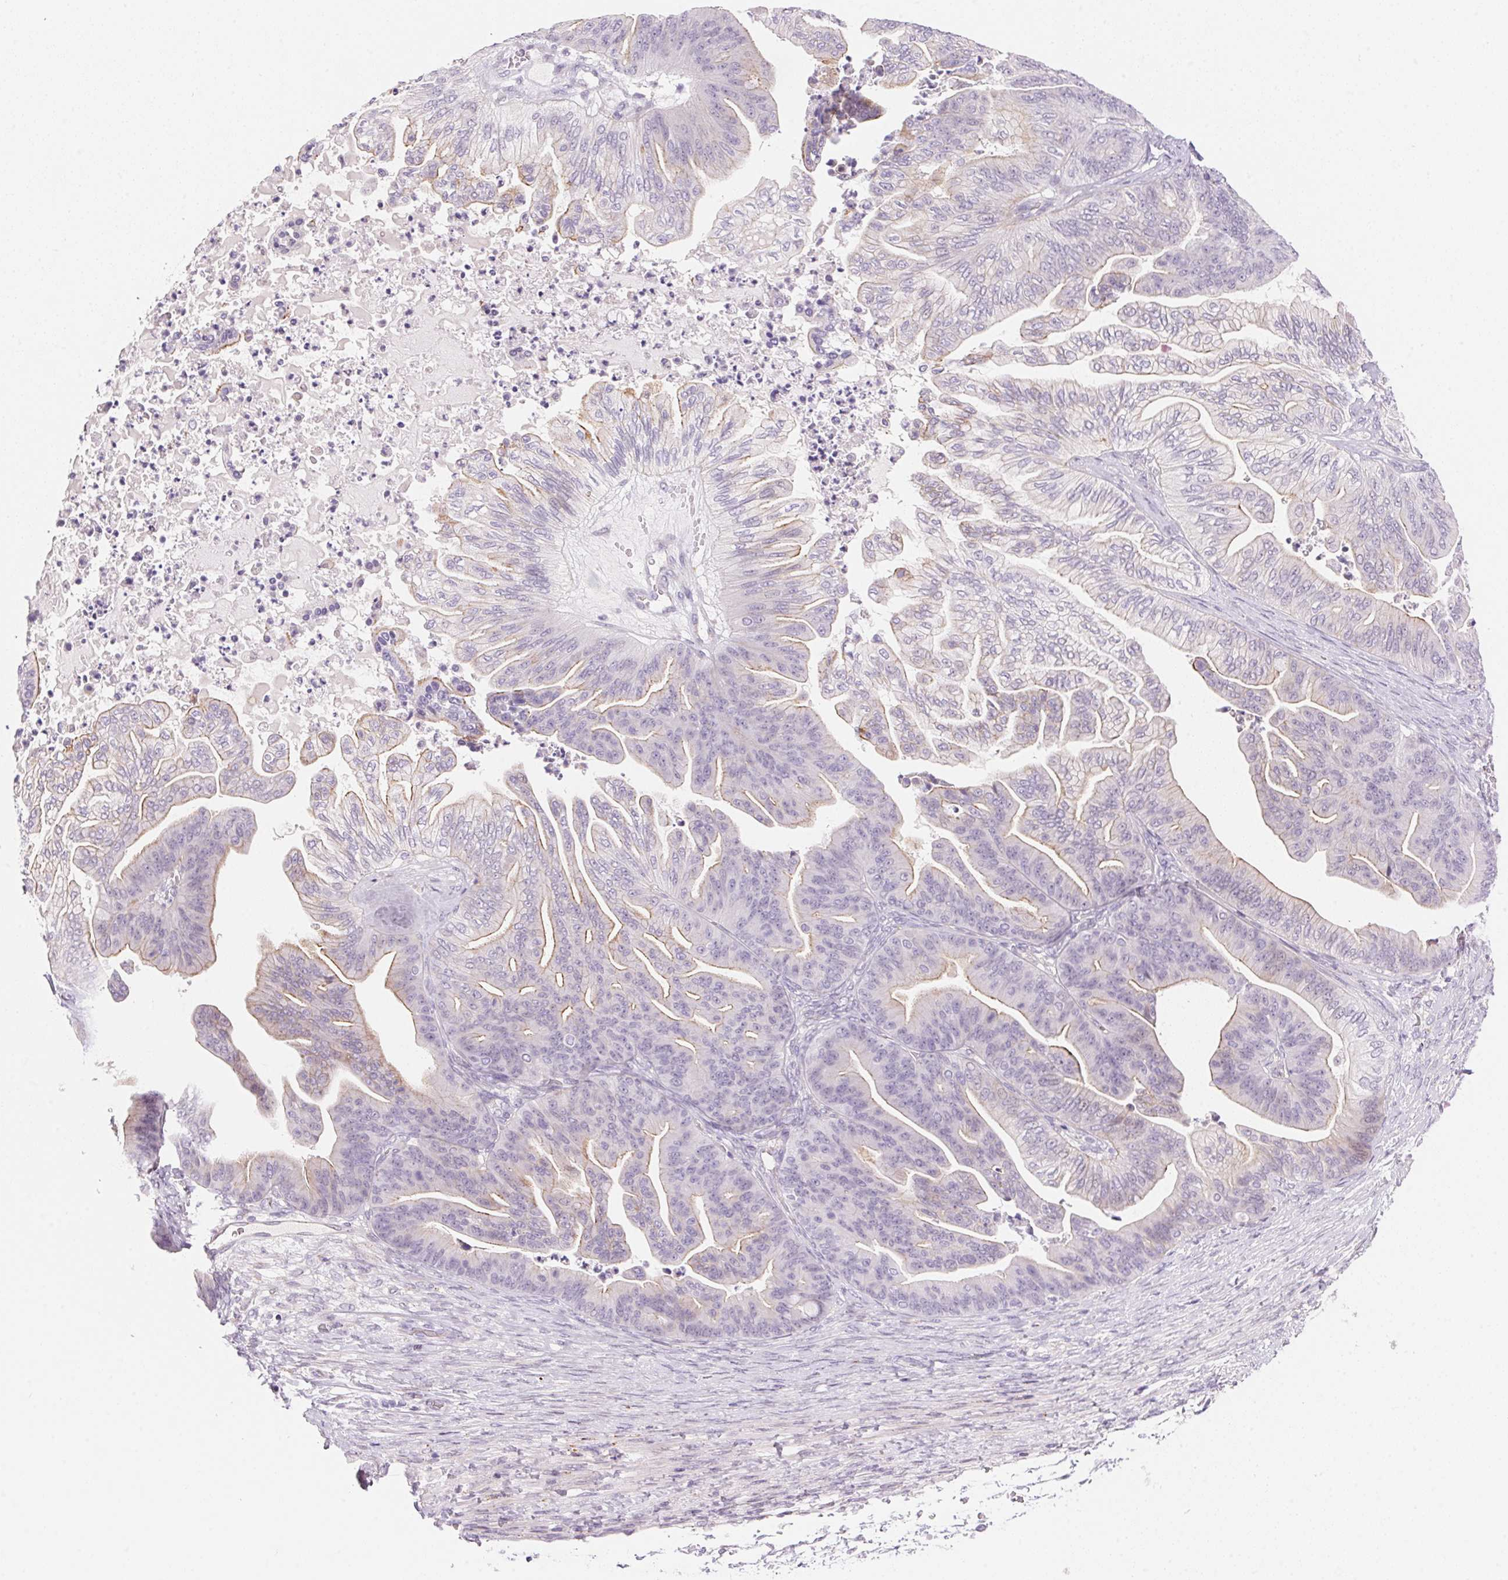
{"staining": {"intensity": "weak", "quantity": "<25%", "location": "cytoplasmic/membranous"}, "tissue": "ovarian cancer", "cell_type": "Tumor cells", "image_type": "cancer", "snomed": [{"axis": "morphology", "description": "Cystadenocarcinoma, mucinous, NOS"}, {"axis": "topography", "description": "Ovary"}], "caption": "A histopathology image of ovarian mucinous cystadenocarcinoma stained for a protein shows no brown staining in tumor cells.", "gene": "TEKT1", "patient": {"sex": "female", "age": 67}}